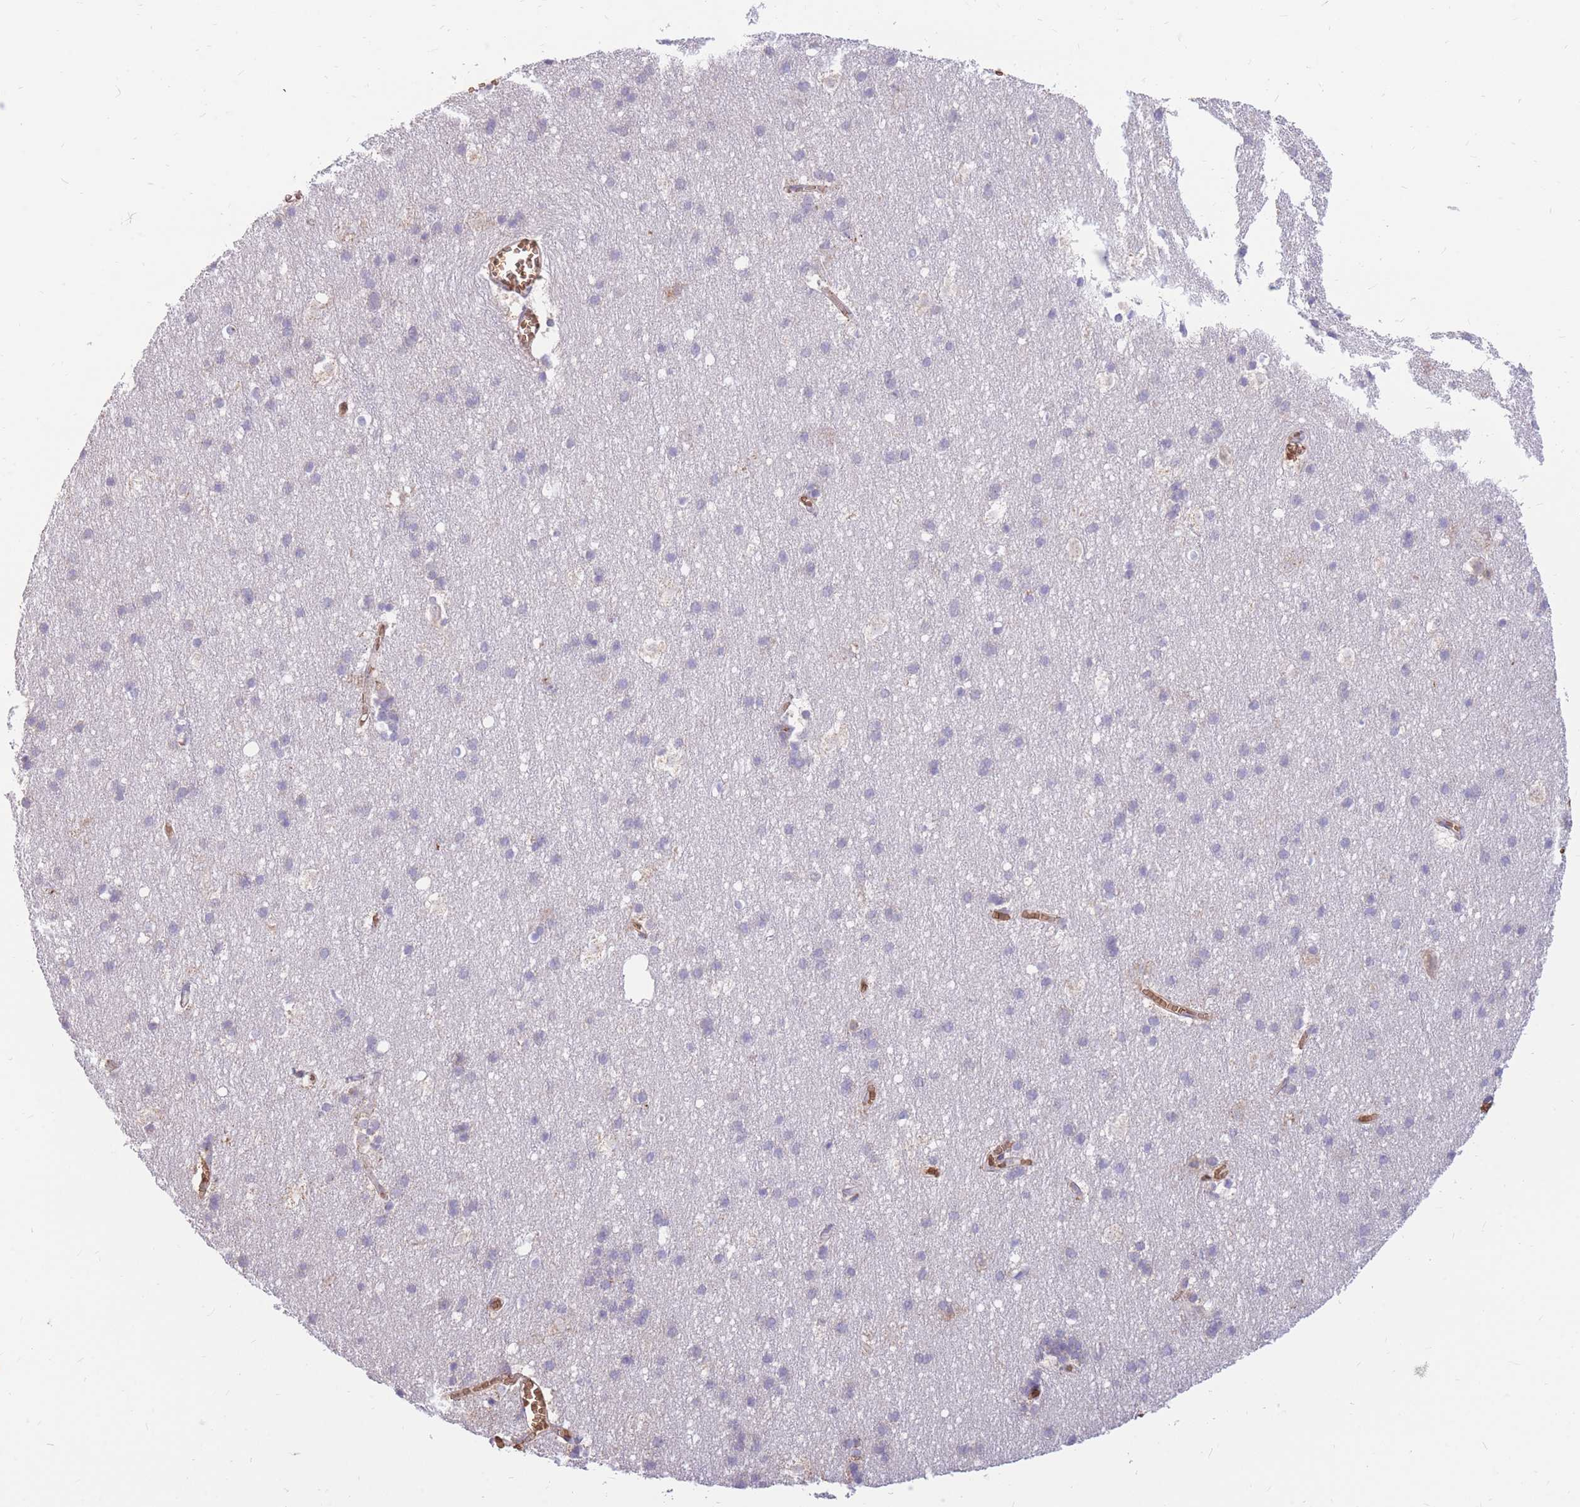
{"staining": {"intensity": "weak", "quantity": ">75%", "location": "cytoplasmic/membranous"}, "tissue": "cerebral cortex", "cell_type": "Endothelial cells", "image_type": "normal", "snomed": [{"axis": "morphology", "description": "Normal tissue, NOS"}, {"axis": "topography", "description": "Cerebral cortex"}], "caption": "Immunohistochemistry (IHC) staining of normal cerebral cortex, which exhibits low levels of weak cytoplasmic/membranous positivity in about >75% of endothelial cells indicating weak cytoplasmic/membranous protein expression. The staining was performed using DAB (brown) for protein detection and nuclei were counterstained in hematoxylin (blue).", "gene": "ATP10D", "patient": {"sex": "male", "age": 54}}